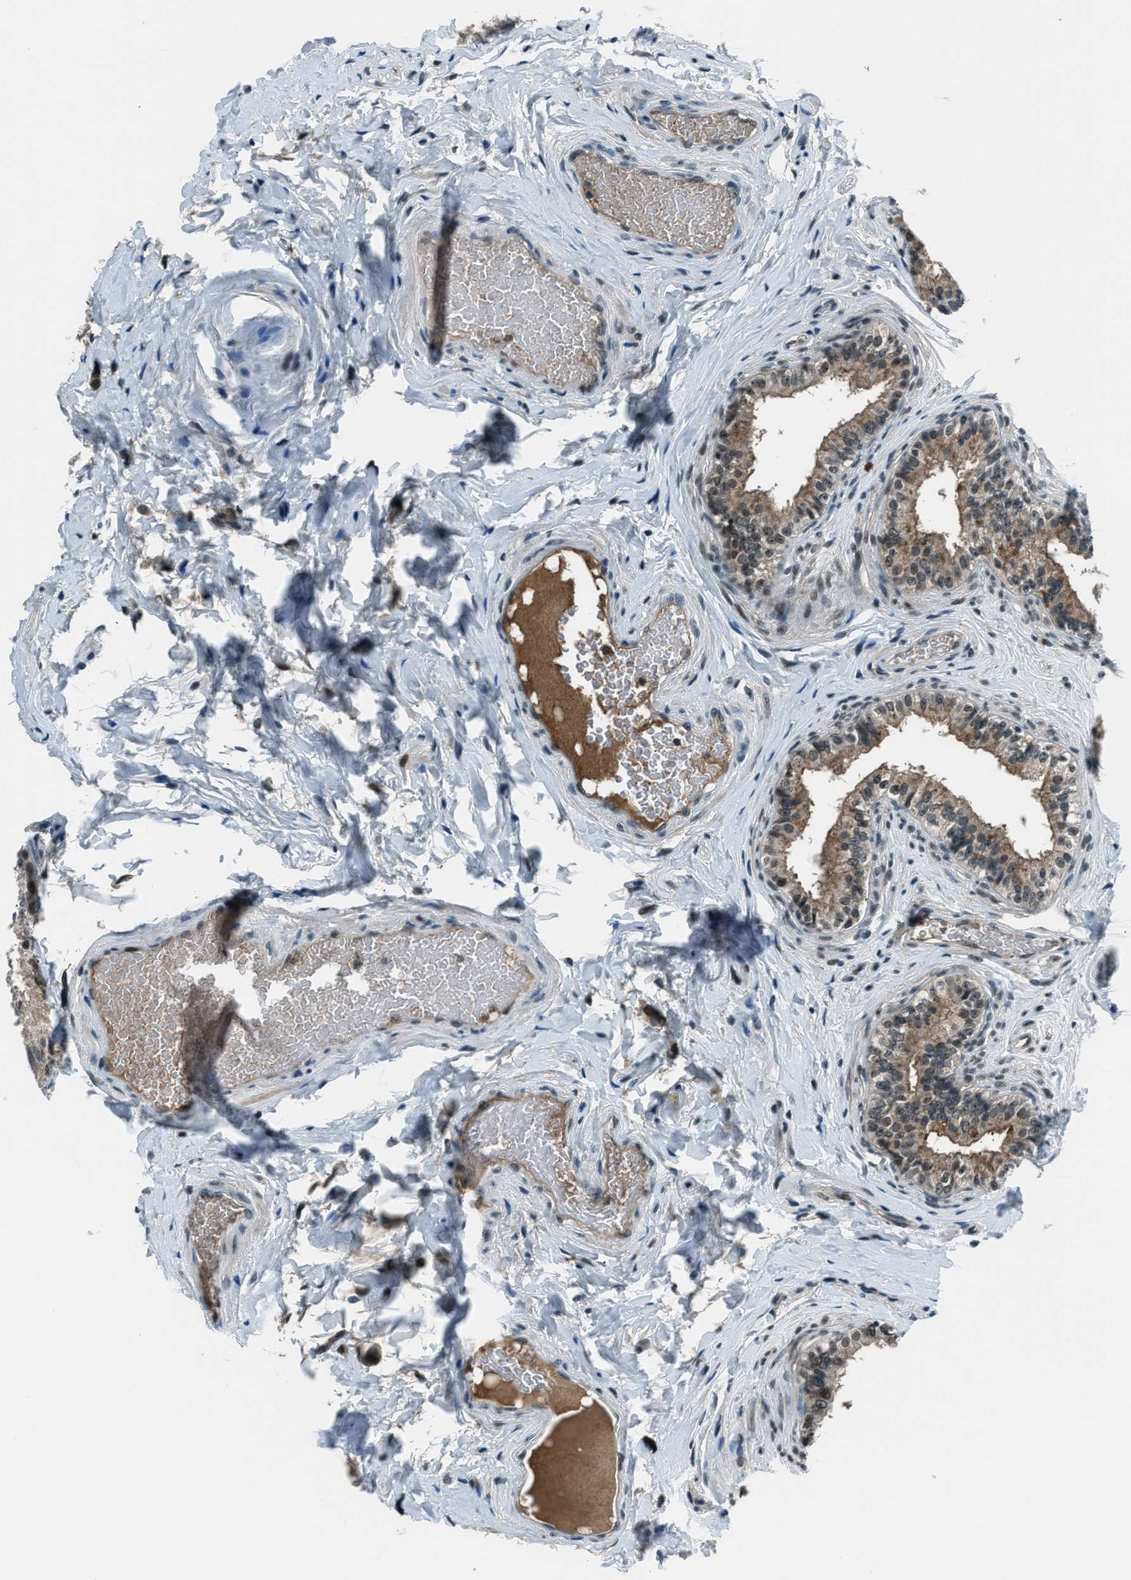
{"staining": {"intensity": "weak", "quantity": "25%-75%", "location": "cytoplasmic/membranous,nuclear"}, "tissue": "epididymis", "cell_type": "Glandular cells", "image_type": "normal", "snomed": [{"axis": "morphology", "description": "Normal tissue, NOS"}, {"axis": "topography", "description": "Testis"}, {"axis": "topography", "description": "Epididymis"}], "caption": "Immunohistochemical staining of benign human epididymis demonstrates weak cytoplasmic/membranous,nuclear protein staining in about 25%-75% of glandular cells. The staining was performed using DAB, with brown indicating positive protein expression. Nuclei are stained blue with hematoxylin.", "gene": "ACTL9", "patient": {"sex": "male", "age": 36}}